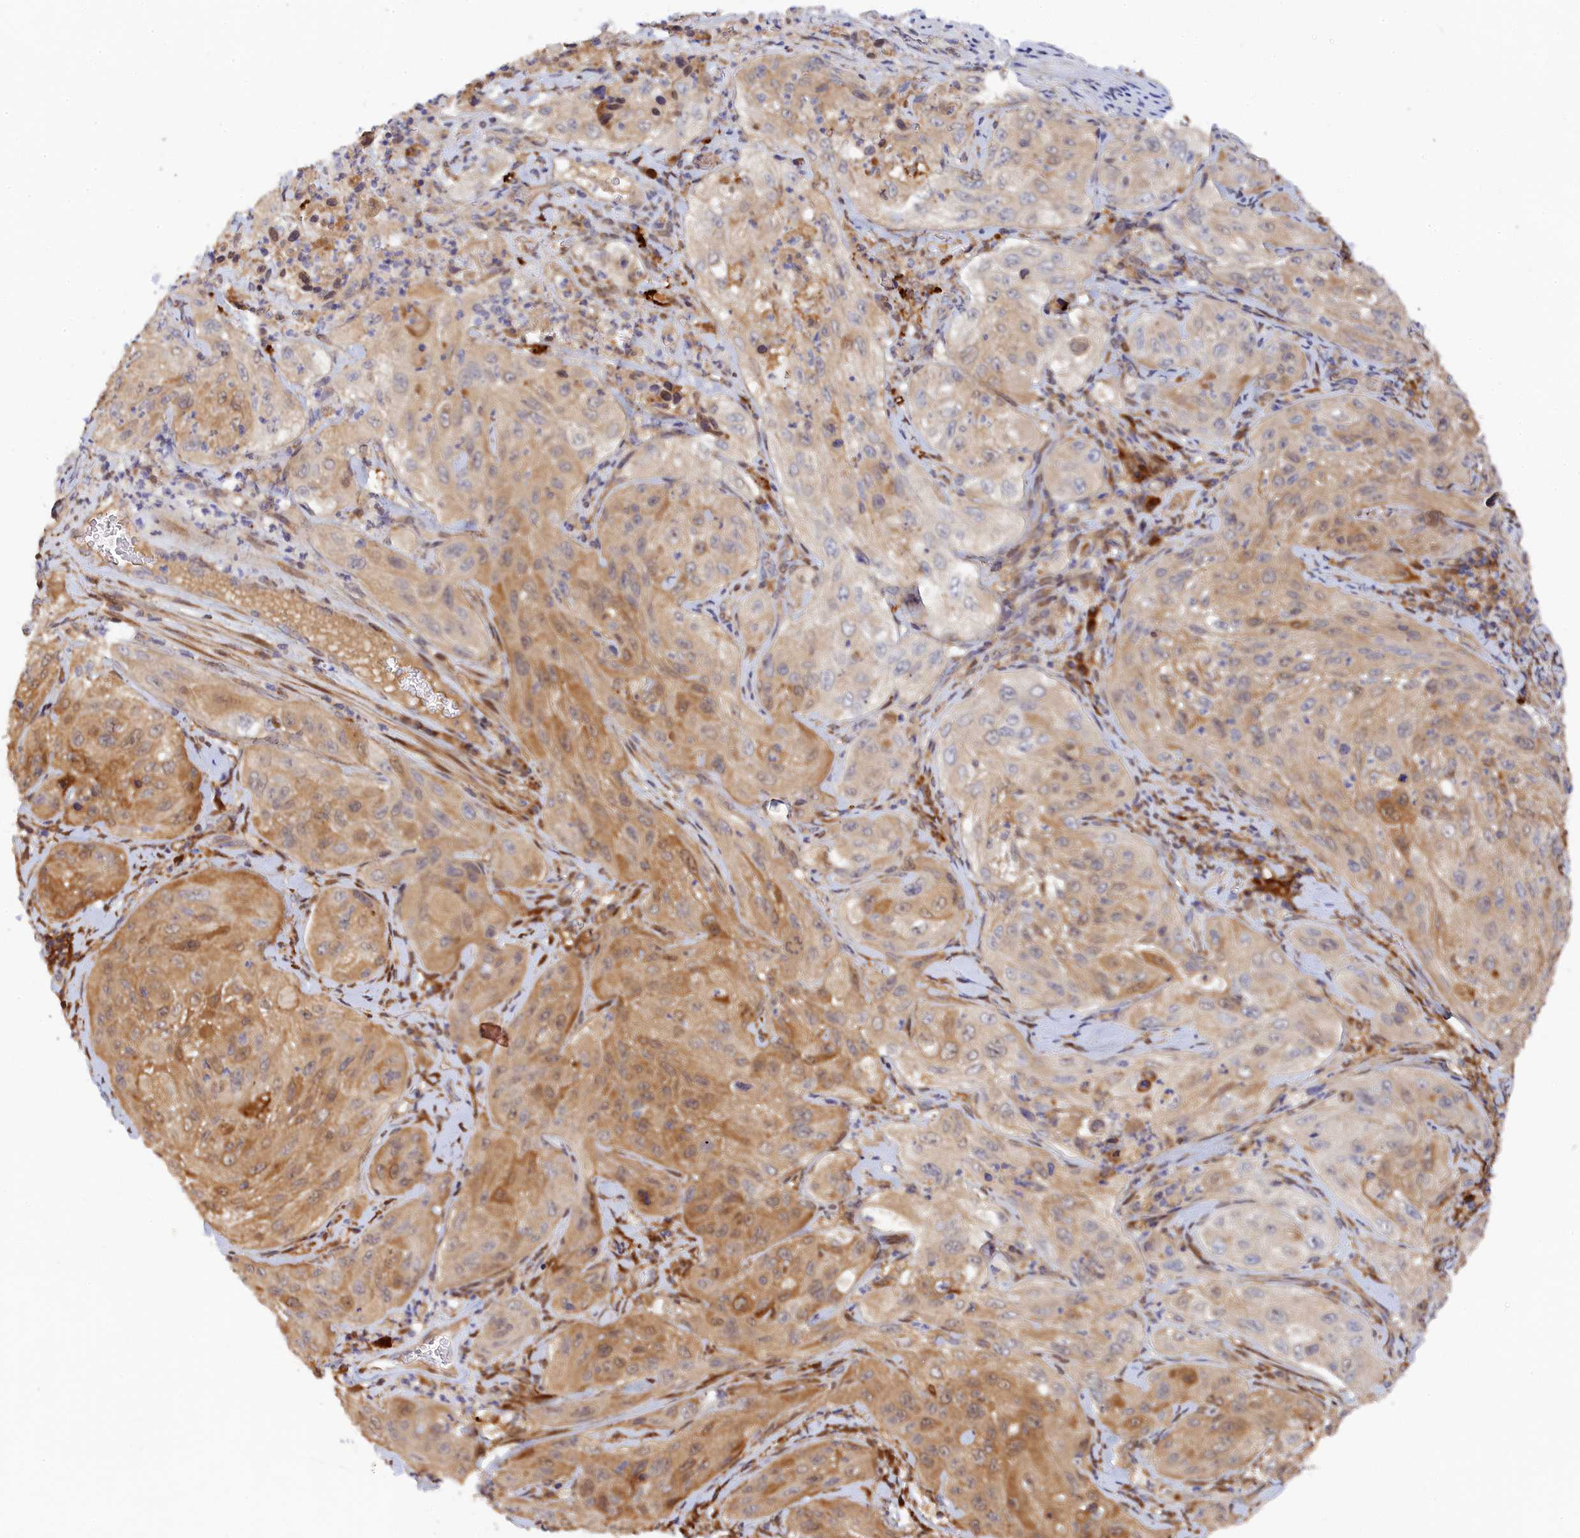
{"staining": {"intensity": "moderate", "quantity": ">75%", "location": "cytoplasmic/membranous"}, "tissue": "cervical cancer", "cell_type": "Tumor cells", "image_type": "cancer", "snomed": [{"axis": "morphology", "description": "Squamous cell carcinoma, NOS"}, {"axis": "topography", "description": "Cervix"}], "caption": "Squamous cell carcinoma (cervical) was stained to show a protein in brown. There is medium levels of moderate cytoplasmic/membranous expression in approximately >75% of tumor cells.", "gene": "SPATA5L1", "patient": {"sex": "female", "age": 42}}